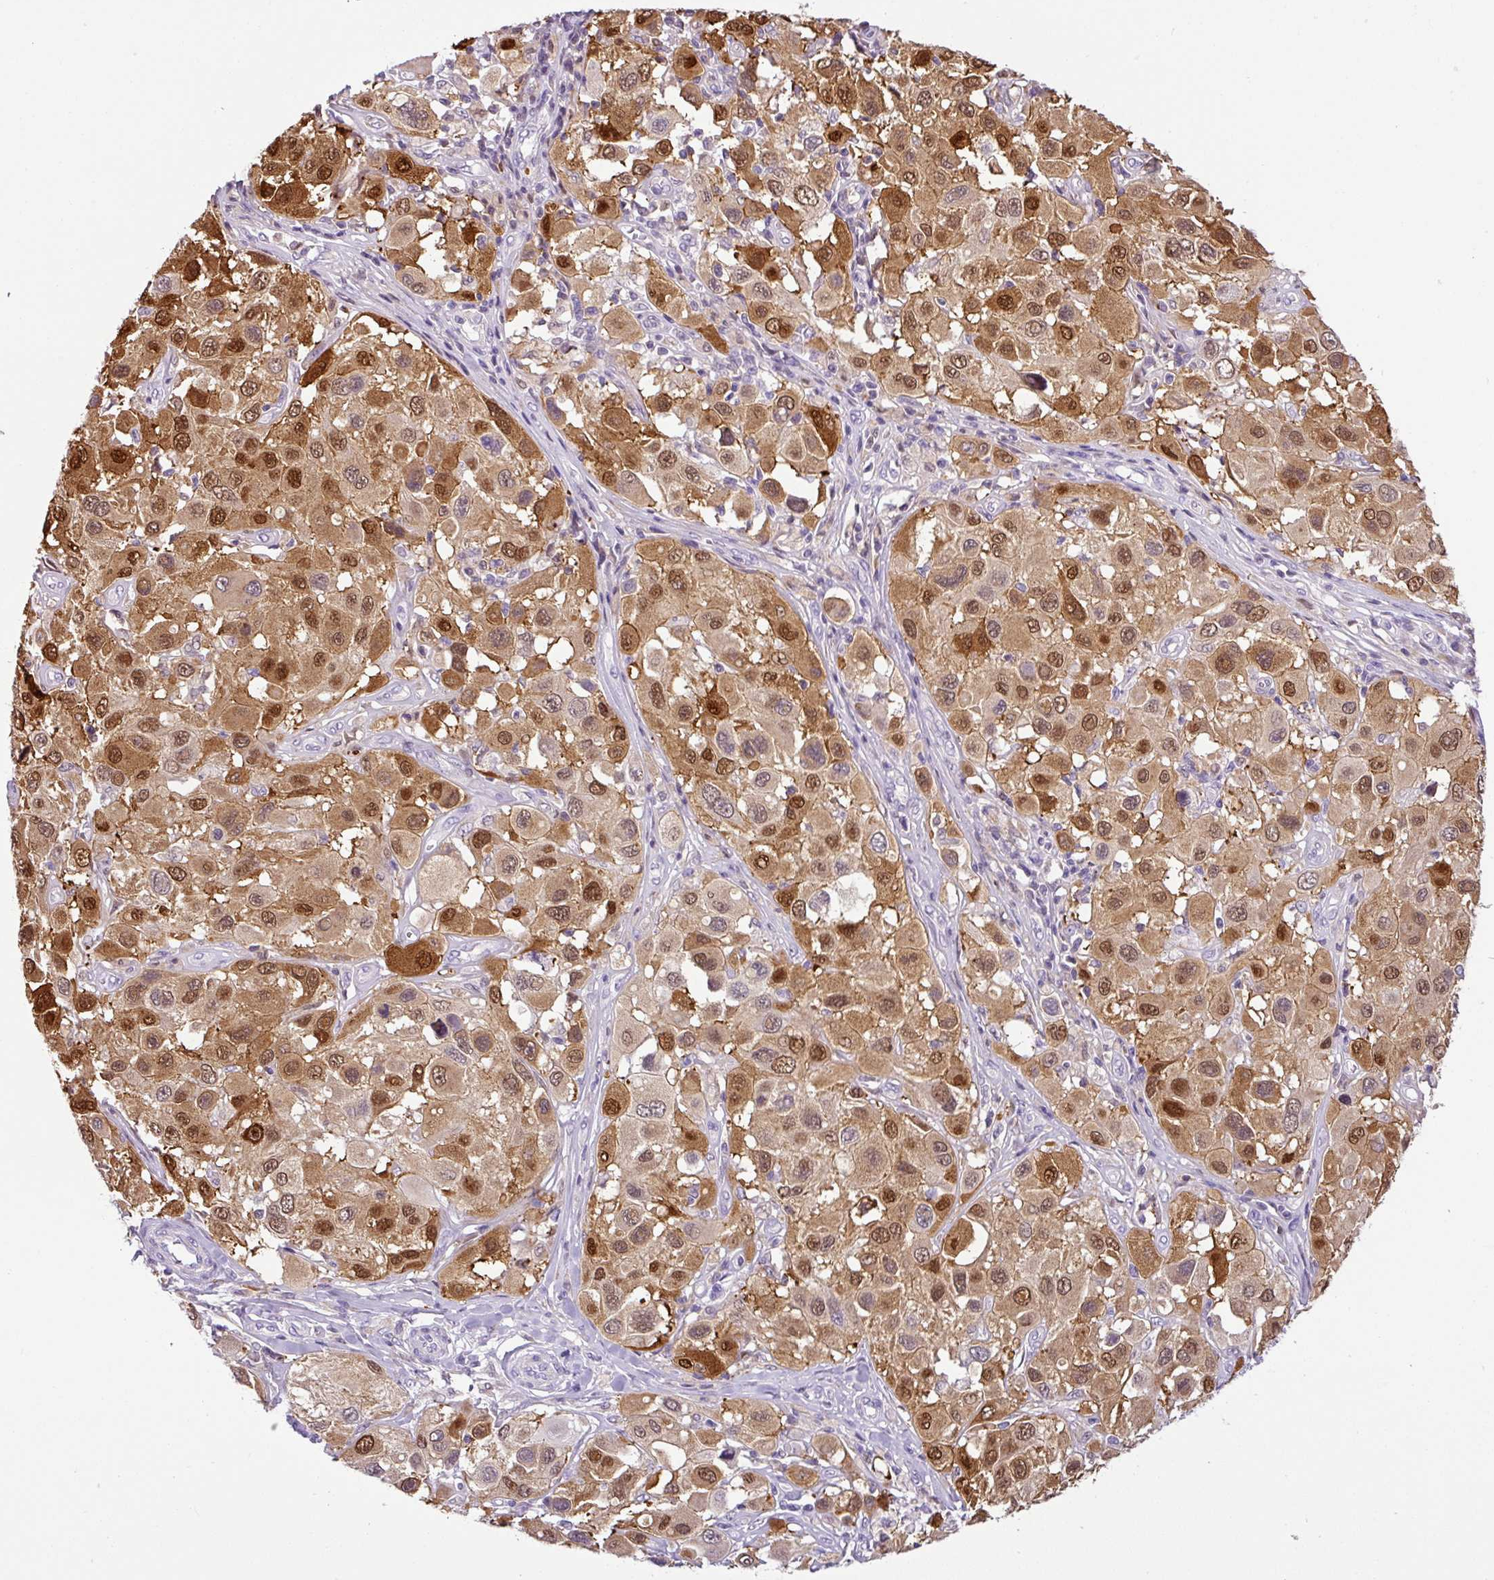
{"staining": {"intensity": "strong", "quantity": ">75%", "location": "cytoplasmic/membranous,nuclear"}, "tissue": "melanoma", "cell_type": "Tumor cells", "image_type": "cancer", "snomed": [{"axis": "morphology", "description": "Malignant melanoma, Metastatic site"}, {"axis": "topography", "description": "Skin"}], "caption": "This photomicrograph reveals IHC staining of melanoma, with high strong cytoplasmic/membranous and nuclear expression in about >75% of tumor cells.", "gene": "HMCN2", "patient": {"sex": "male", "age": 41}}